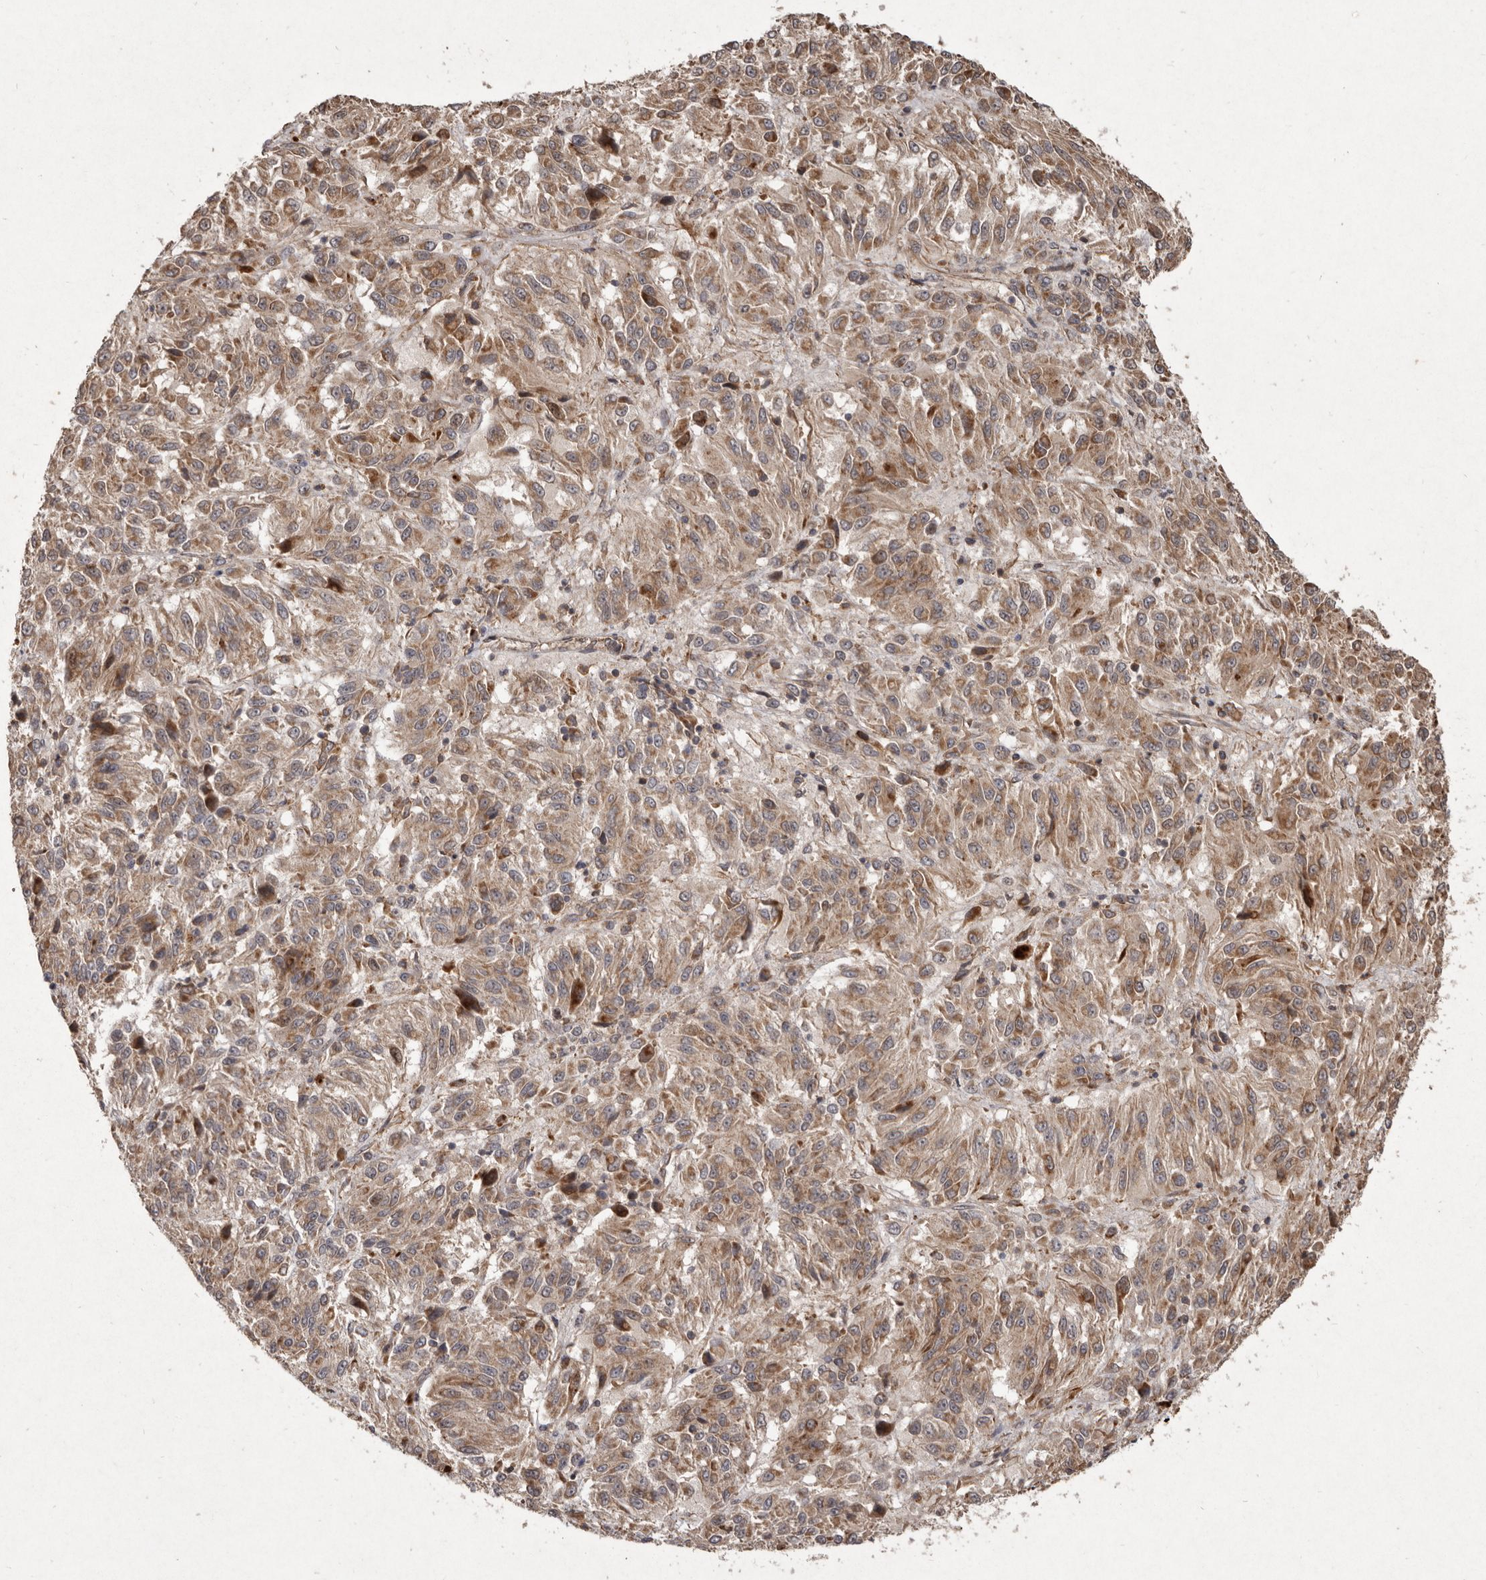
{"staining": {"intensity": "weak", "quantity": ">75%", "location": "cytoplasmic/membranous"}, "tissue": "melanoma", "cell_type": "Tumor cells", "image_type": "cancer", "snomed": [{"axis": "morphology", "description": "Malignant melanoma, Metastatic site"}, {"axis": "topography", "description": "Lung"}], "caption": "Immunohistochemistry (IHC) histopathology image of neoplastic tissue: human malignant melanoma (metastatic site) stained using immunohistochemistry (IHC) shows low levels of weak protein expression localized specifically in the cytoplasmic/membranous of tumor cells, appearing as a cytoplasmic/membranous brown color.", "gene": "SEMA3A", "patient": {"sex": "male", "age": 64}}